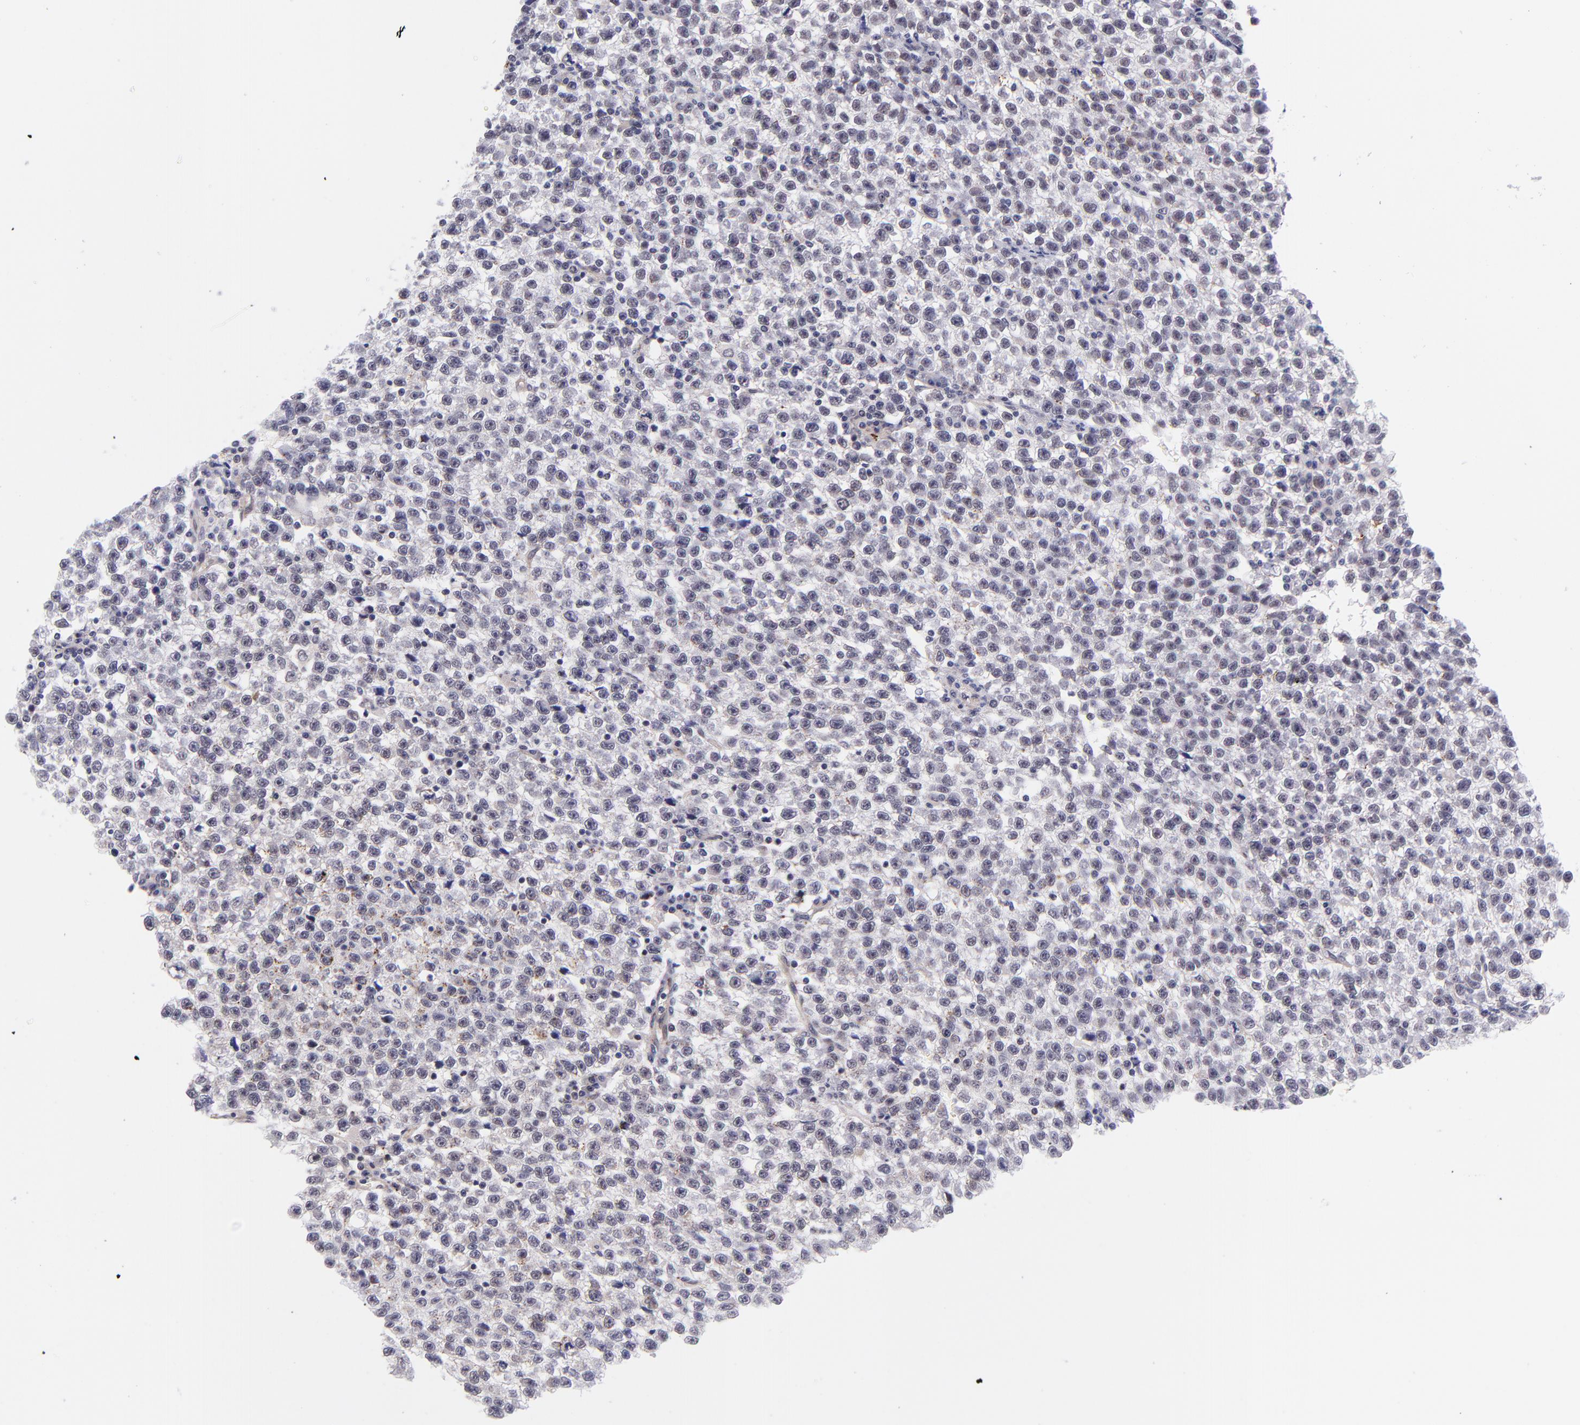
{"staining": {"intensity": "negative", "quantity": "none", "location": "none"}, "tissue": "testis cancer", "cell_type": "Tumor cells", "image_type": "cancer", "snomed": [{"axis": "morphology", "description": "Seminoma, NOS"}, {"axis": "topography", "description": "Testis"}], "caption": "The photomicrograph displays no significant staining in tumor cells of testis seminoma.", "gene": "SOX6", "patient": {"sex": "male", "age": 35}}